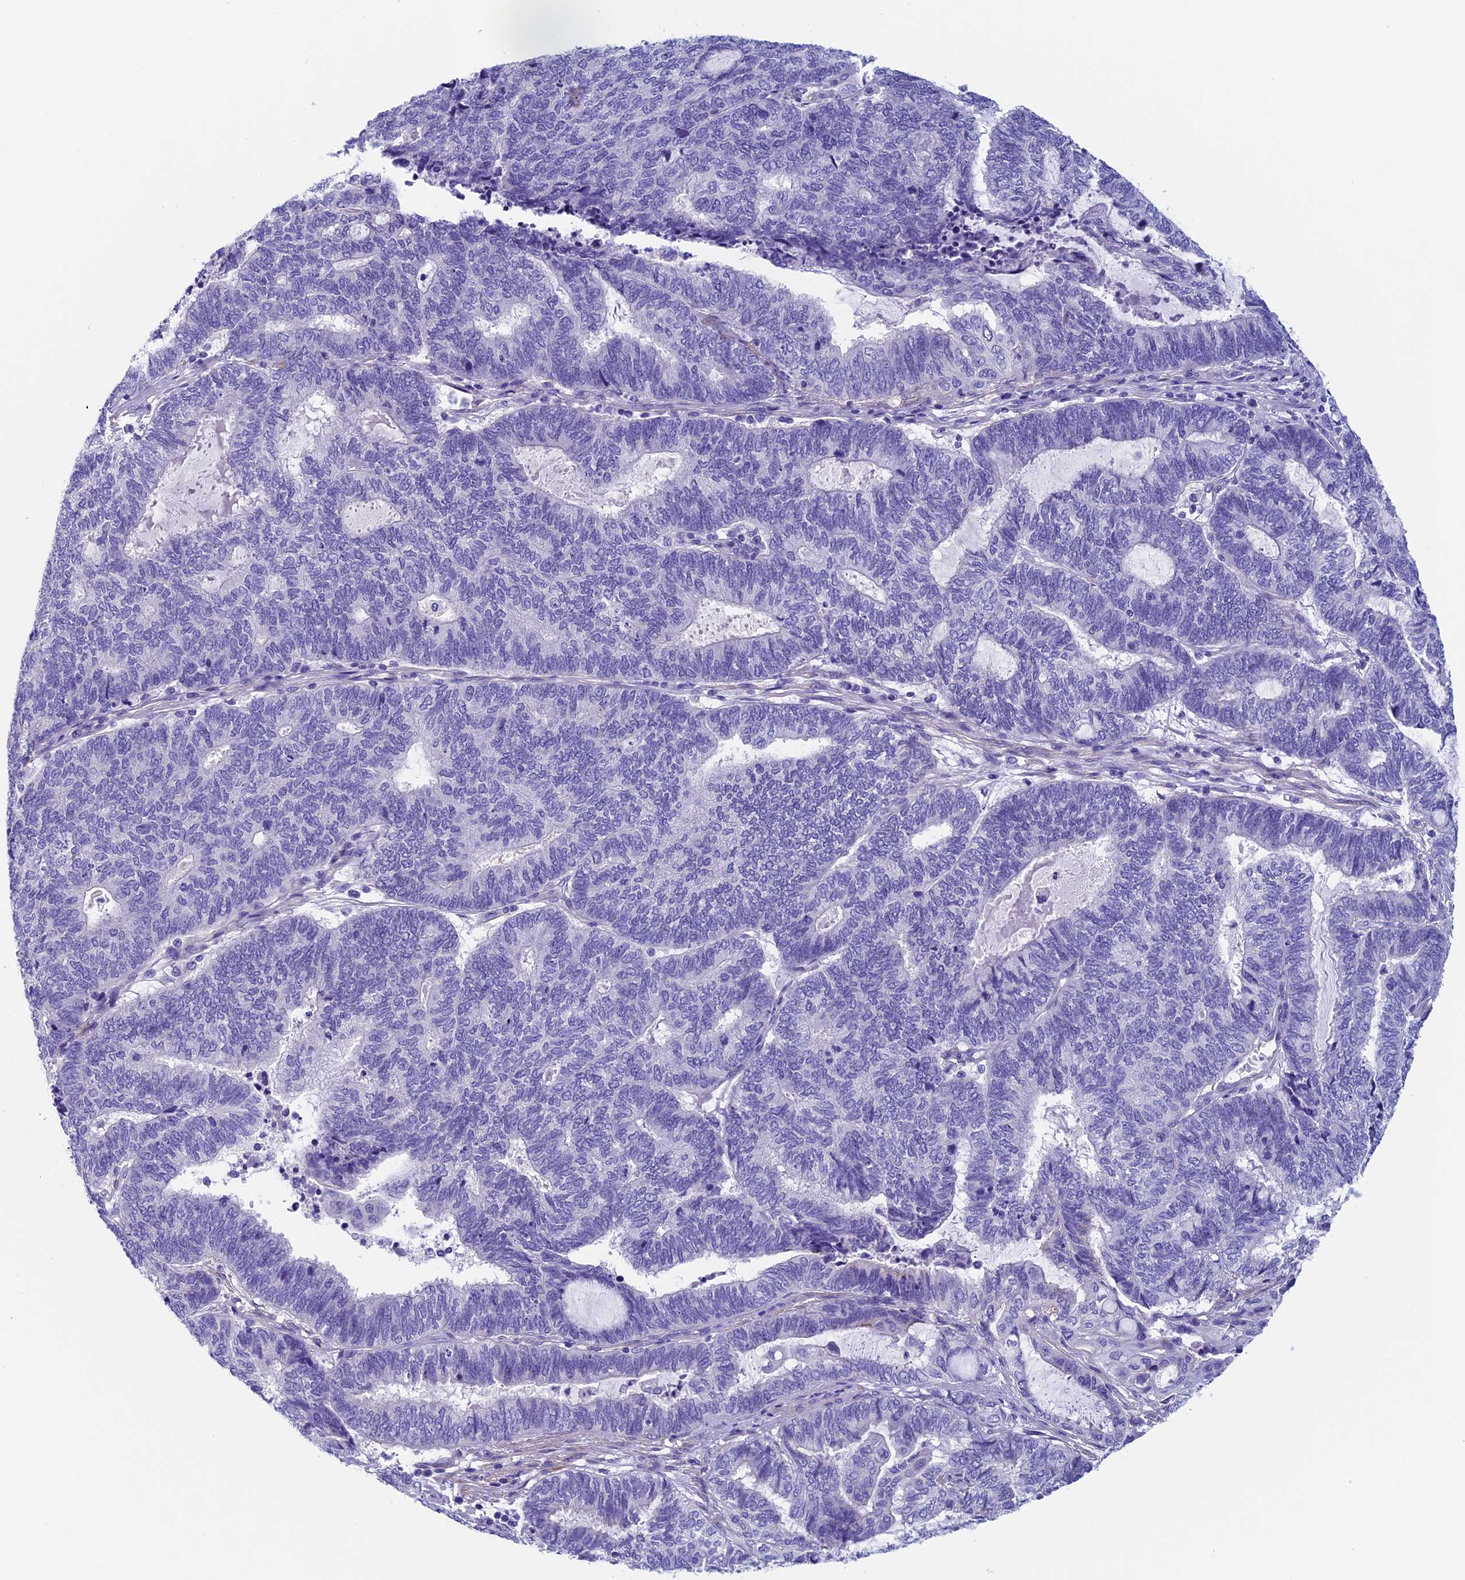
{"staining": {"intensity": "negative", "quantity": "none", "location": "none"}, "tissue": "endometrial cancer", "cell_type": "Tumor cells", "image_type": "cancer", "snomed": [{"axis": "morphology", "description": "Adenocarcinoma, NOS"}, {"axis": "topography", "description": "Uterus"}, {"axis": "topography", "description": "Endometrium"}], "caption": "This is an immunohistochemistry photomicrograph of endometrial adenocarcinoma. There is no expression in tumor cells.", "gene": "ADH7", "patient": {"sex": "female", "age": 70}}